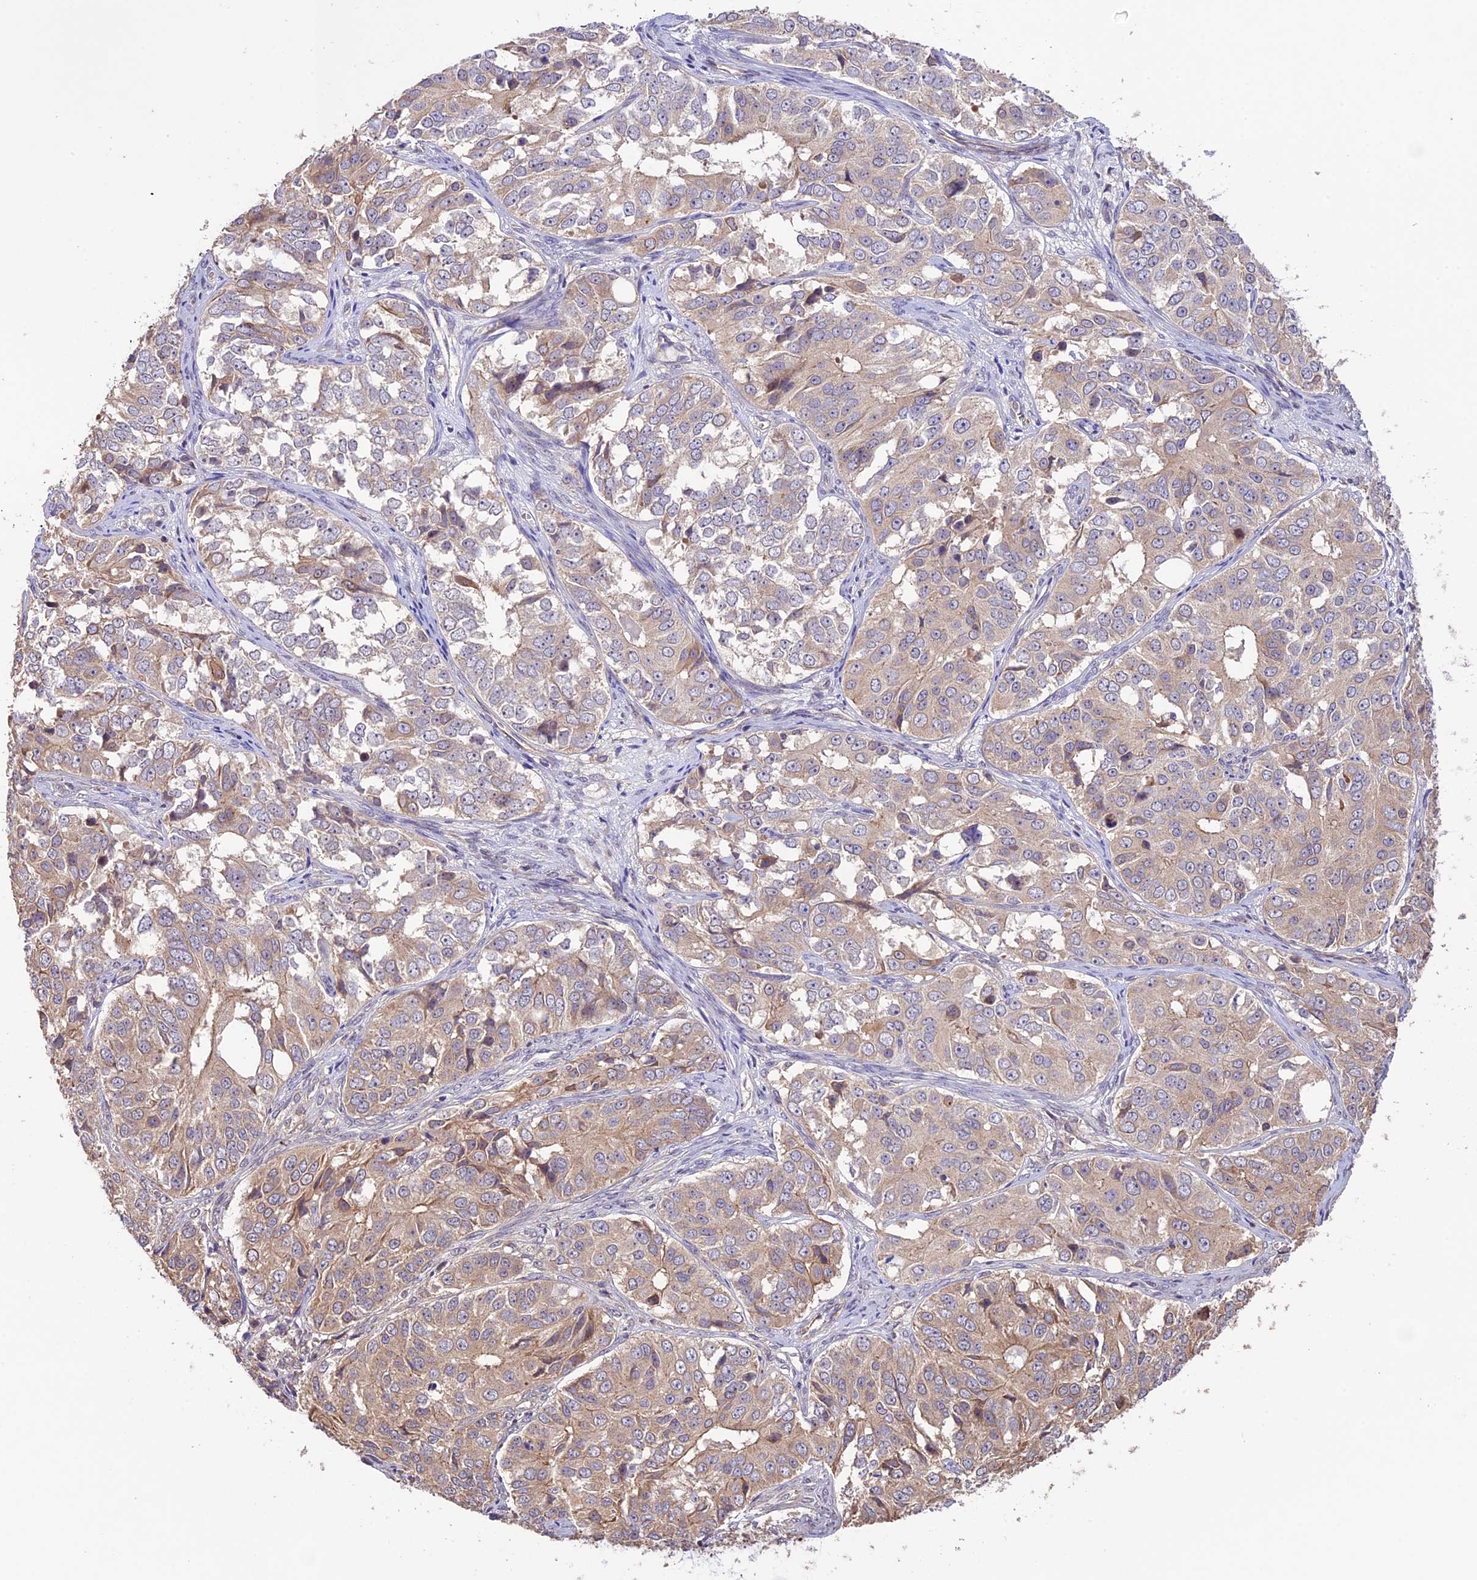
{"staining": {"intensity": "weak", "quantity": "25%-75%", "location": "cytoplasmic/membranous"}, "tissue": "ovarian cancer", "cell_type": "Tumor cells", "image_type": "cancer", "snomed": [{"axis": "morphology", "description": "Carcinoma, endometroid"}, {"axis": "topography", "description": "Ovary"}], "caption": "Immunohistochemical staining of human ovarian endometroid carcinoma exhibits weak cytoplasmic/membranous protein positivity in approximately 25%-75% of tumor cells.", "gene": "BCAS4", "patient": {"sex": "female", "age": 51}}